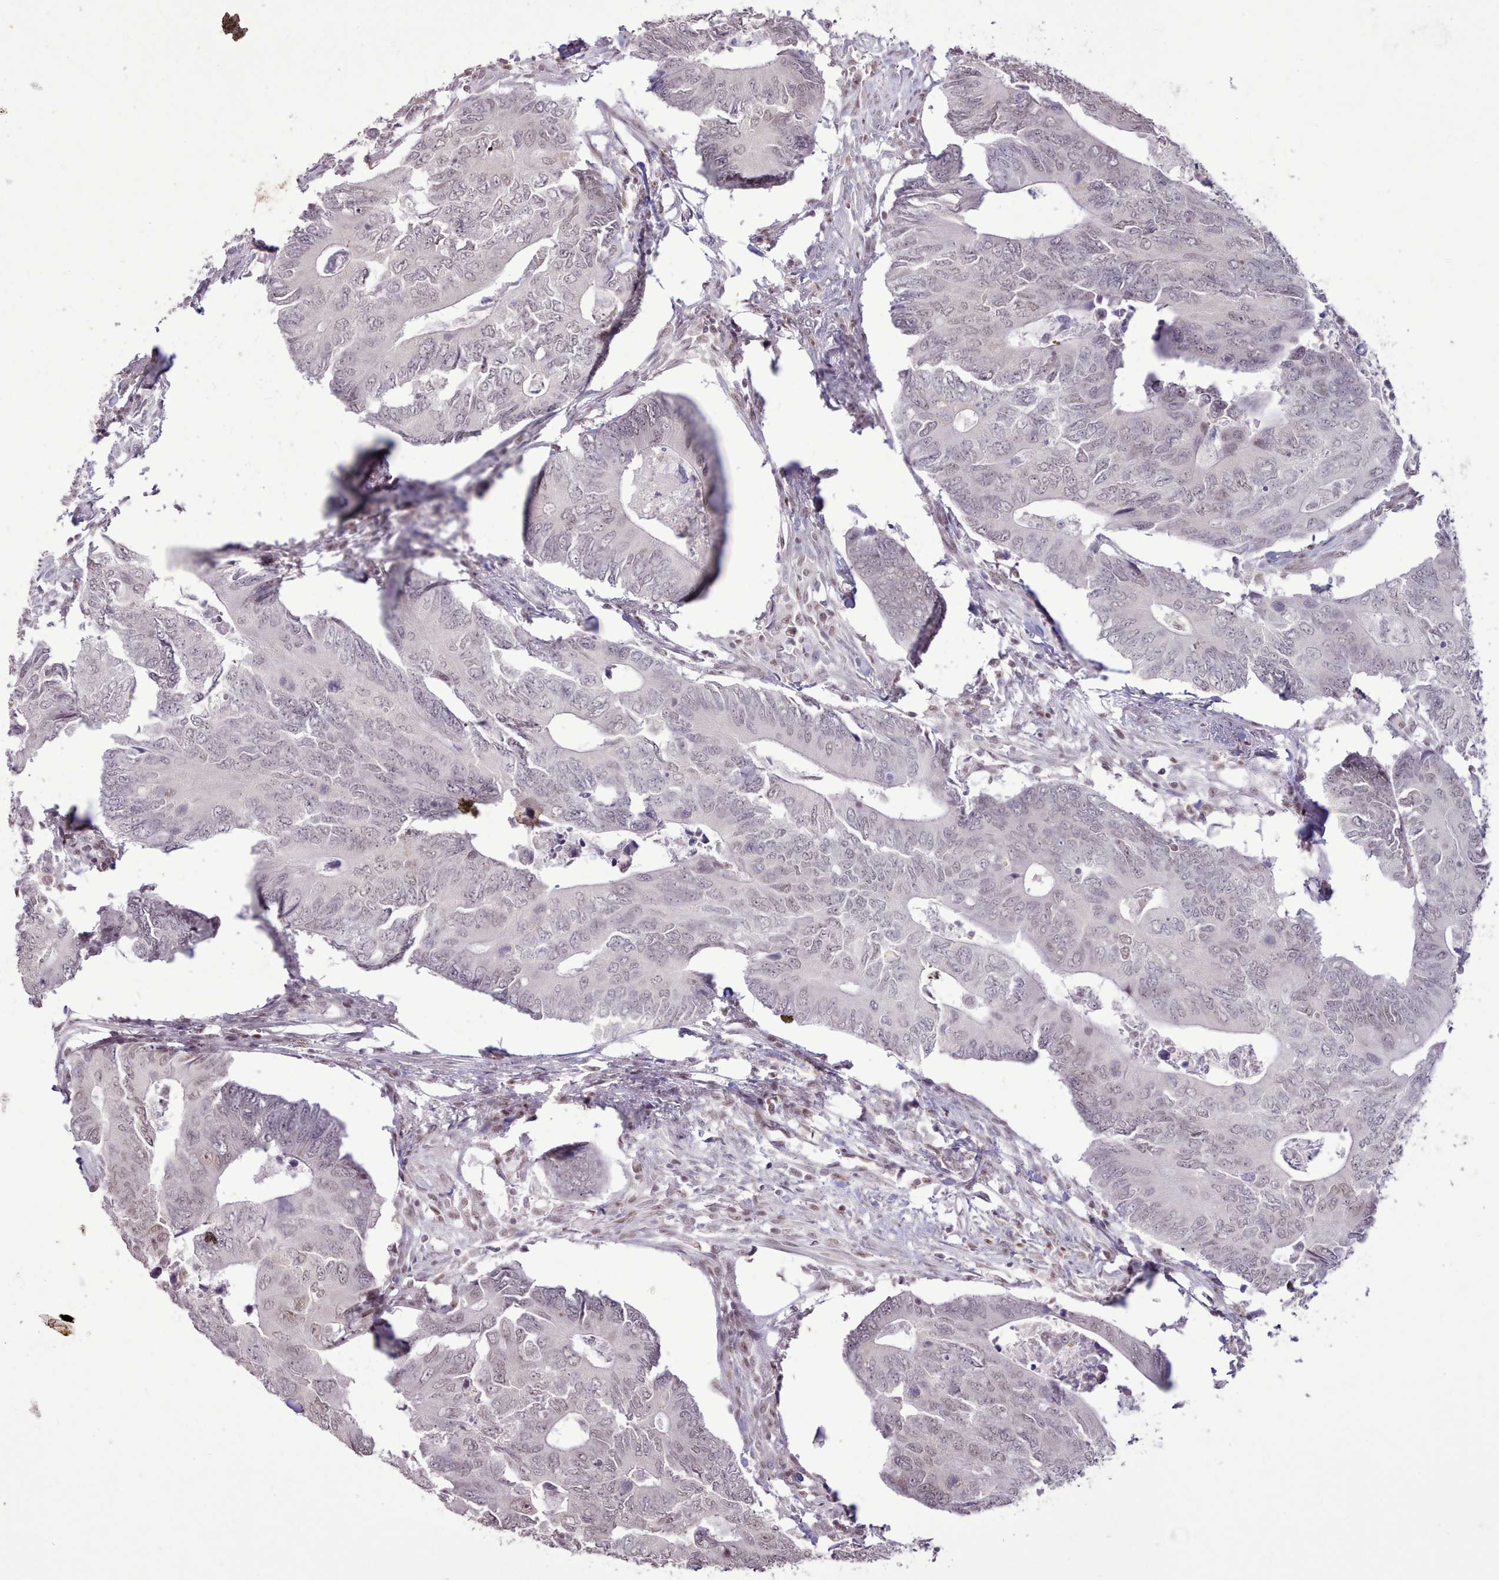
{"staining": {"intensity": "weak", "quantity": "25%-75%", "location": "nuclear"}, "tissue": "colorectal cancer", "cell_type": "Tumor cells", "image_type": "cancer", "snomed": [{"axis": "morphology", "description": "Adenocarcinoma, NOS"}, {"axis": "topography", "description": "Colon"}], "caption": "Weak nuclear protein expression is appreciated in about 25%-75% of tumor cells in colorectal cancer (adenocarcinoma).", "gene": "TAF15", "patient": {"sex": "male", "age": 87}}